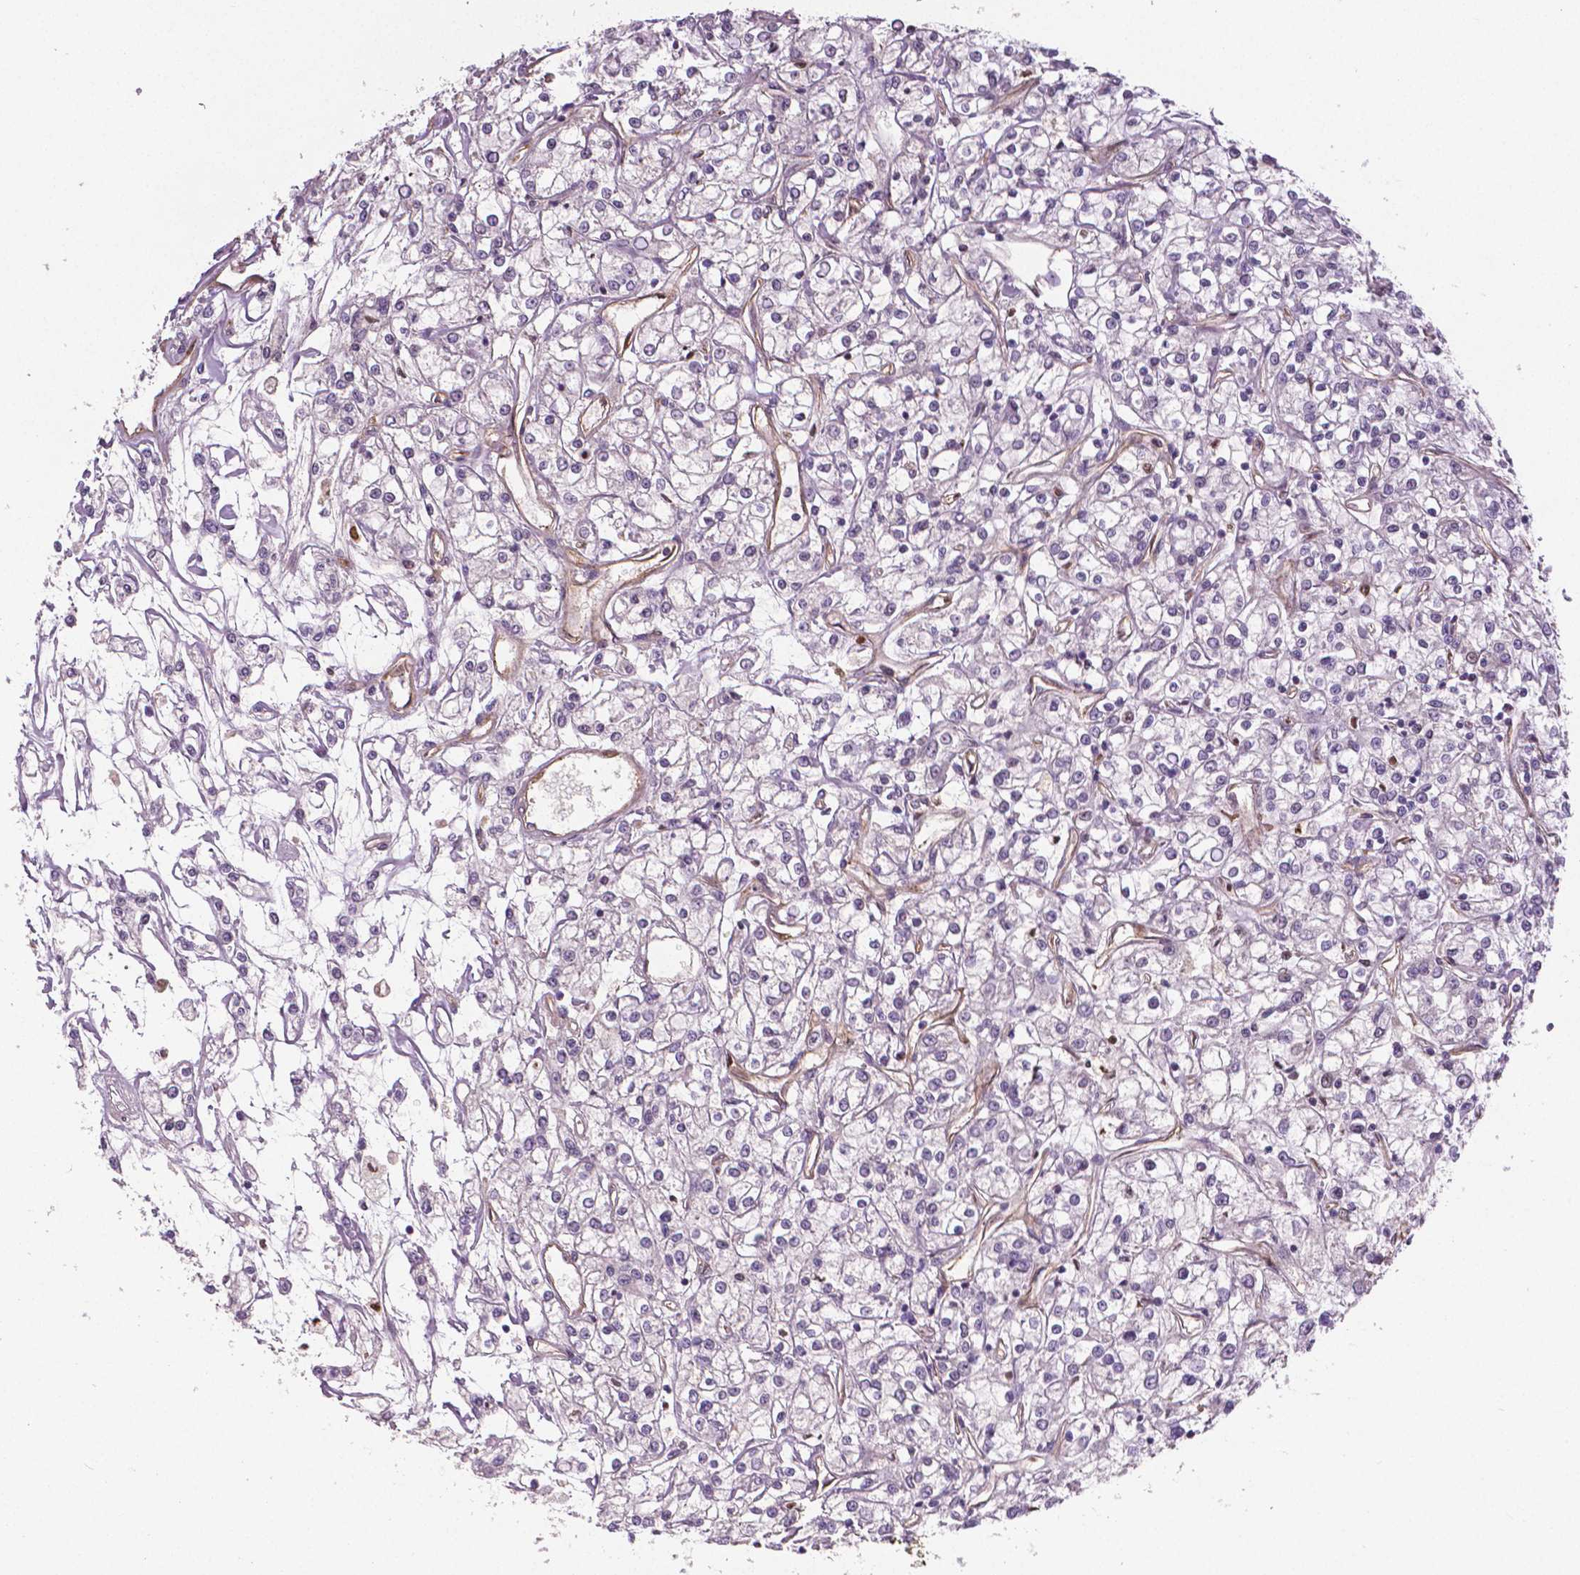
{"staining": {"intensity": "negative", "quantity": "none", "location": "none"}, "tissue": "renal cancer", "cell_type": "Tumor cells", "image_type": "cancer", "snomed": [{"axis": "morphology", "description": "Adenocarcinoma, NOS"}, {"axis": "topography", "description": "Kidney"}], "caption": "This is a micrograph of immunohistochemistry staining of renal adenocarcinoma, which shows no expression in tumor cells.", "gene": "FLT1", "patient": {"sex": "female", "age": 59}}